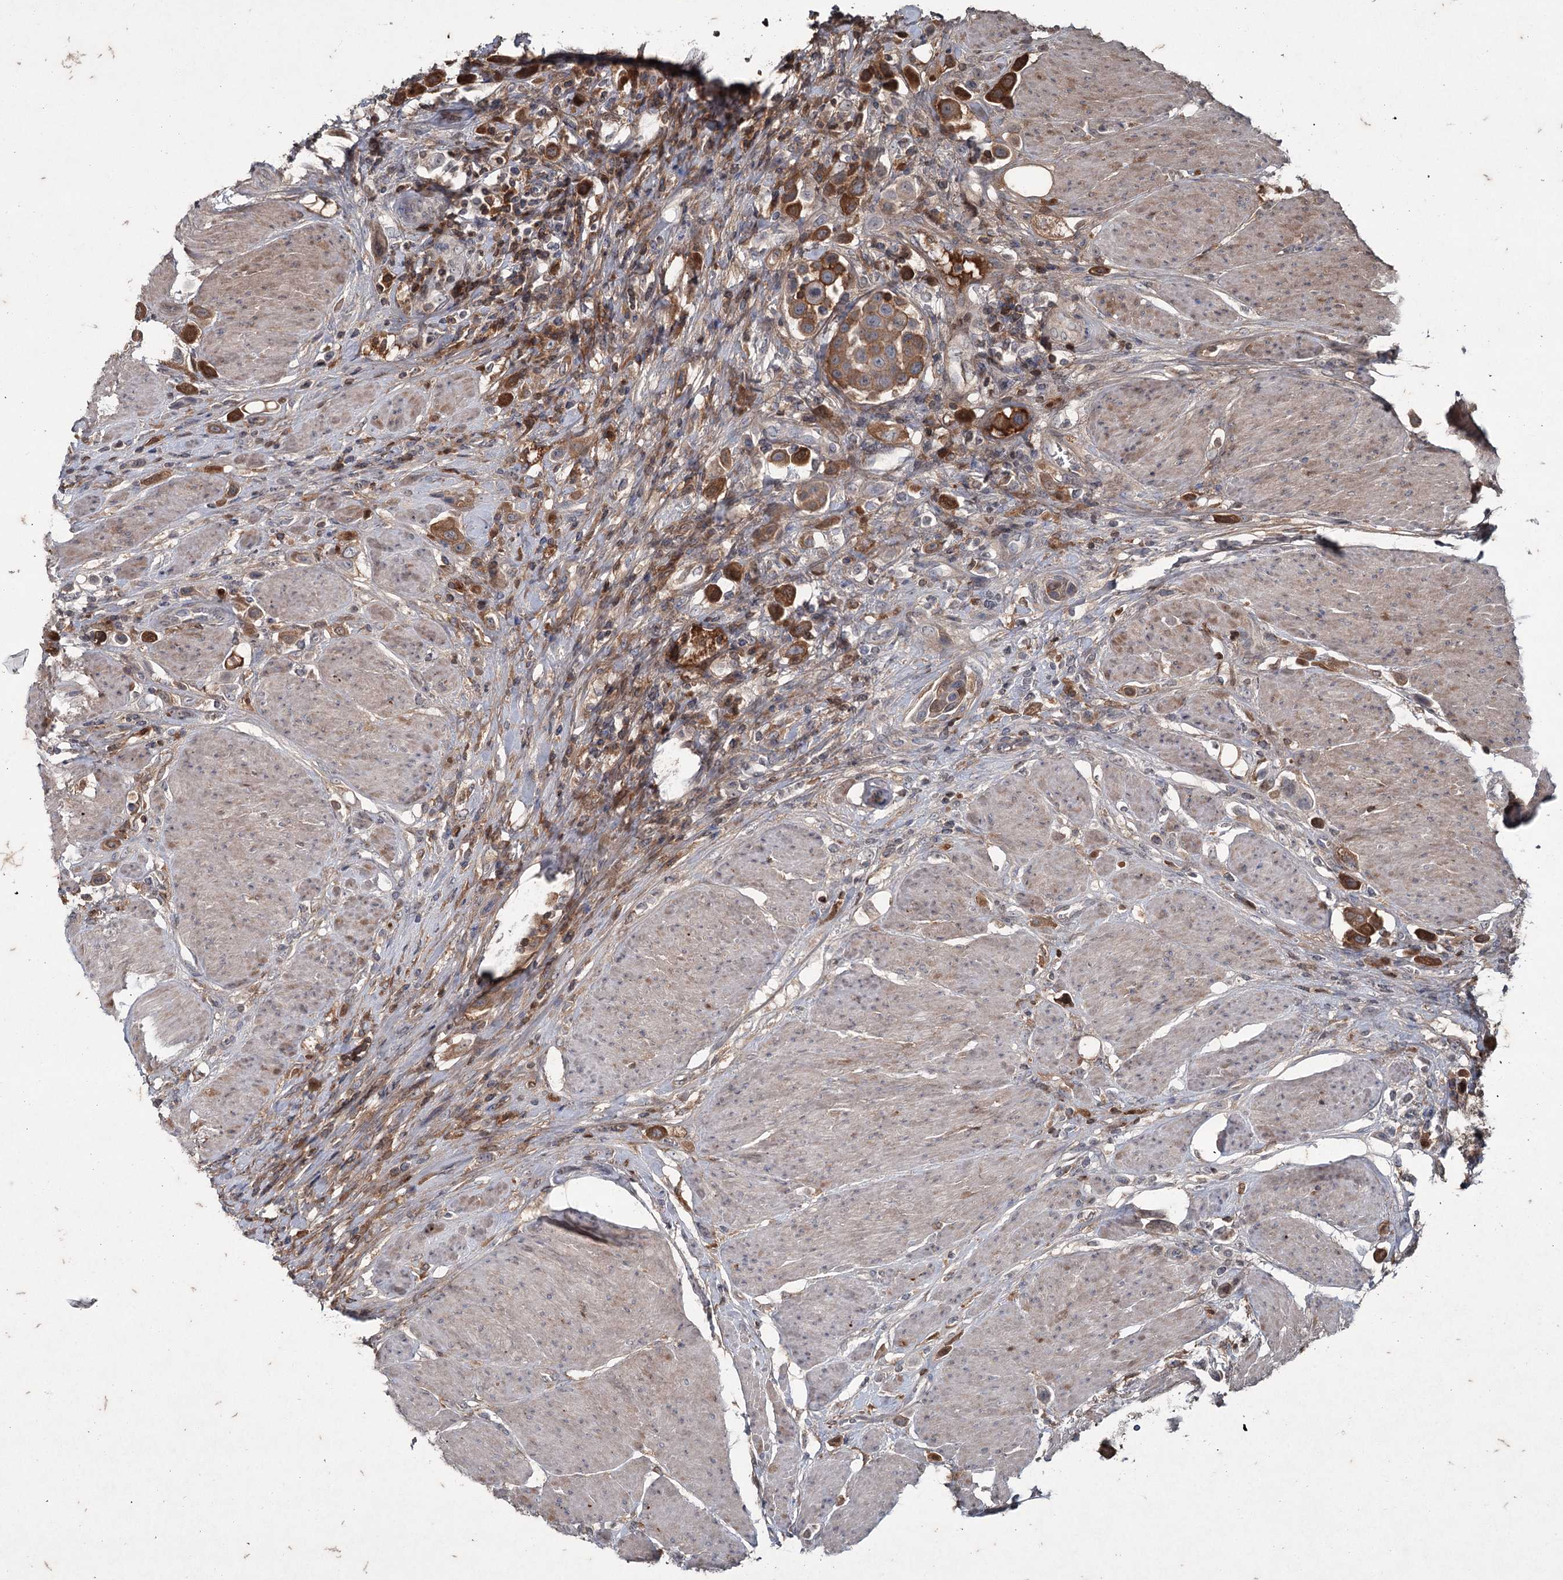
{"staining": {"intensity": "strong", "quantity": ">75%", "location": "cytoplasmic/membranous"}, "tissue": "urothelial cancer", "cell_type": "Tumor cells", "image_type": "cancer", "snomed": [{"axis": "morphology", "description": "Urothelial carcinoma, High grade"}, {"axis": "topography", "description": "Urinary bladder"}], "caption": "Urothelial cancer stained for a protein reveals strong cytoplasmic/membranous positivity in tumor cells. (DAB IHC with brightfield microscopy, high magnification).", "gene": "PGLYRP2", "patient": {"sex": "male", "age": 50}}